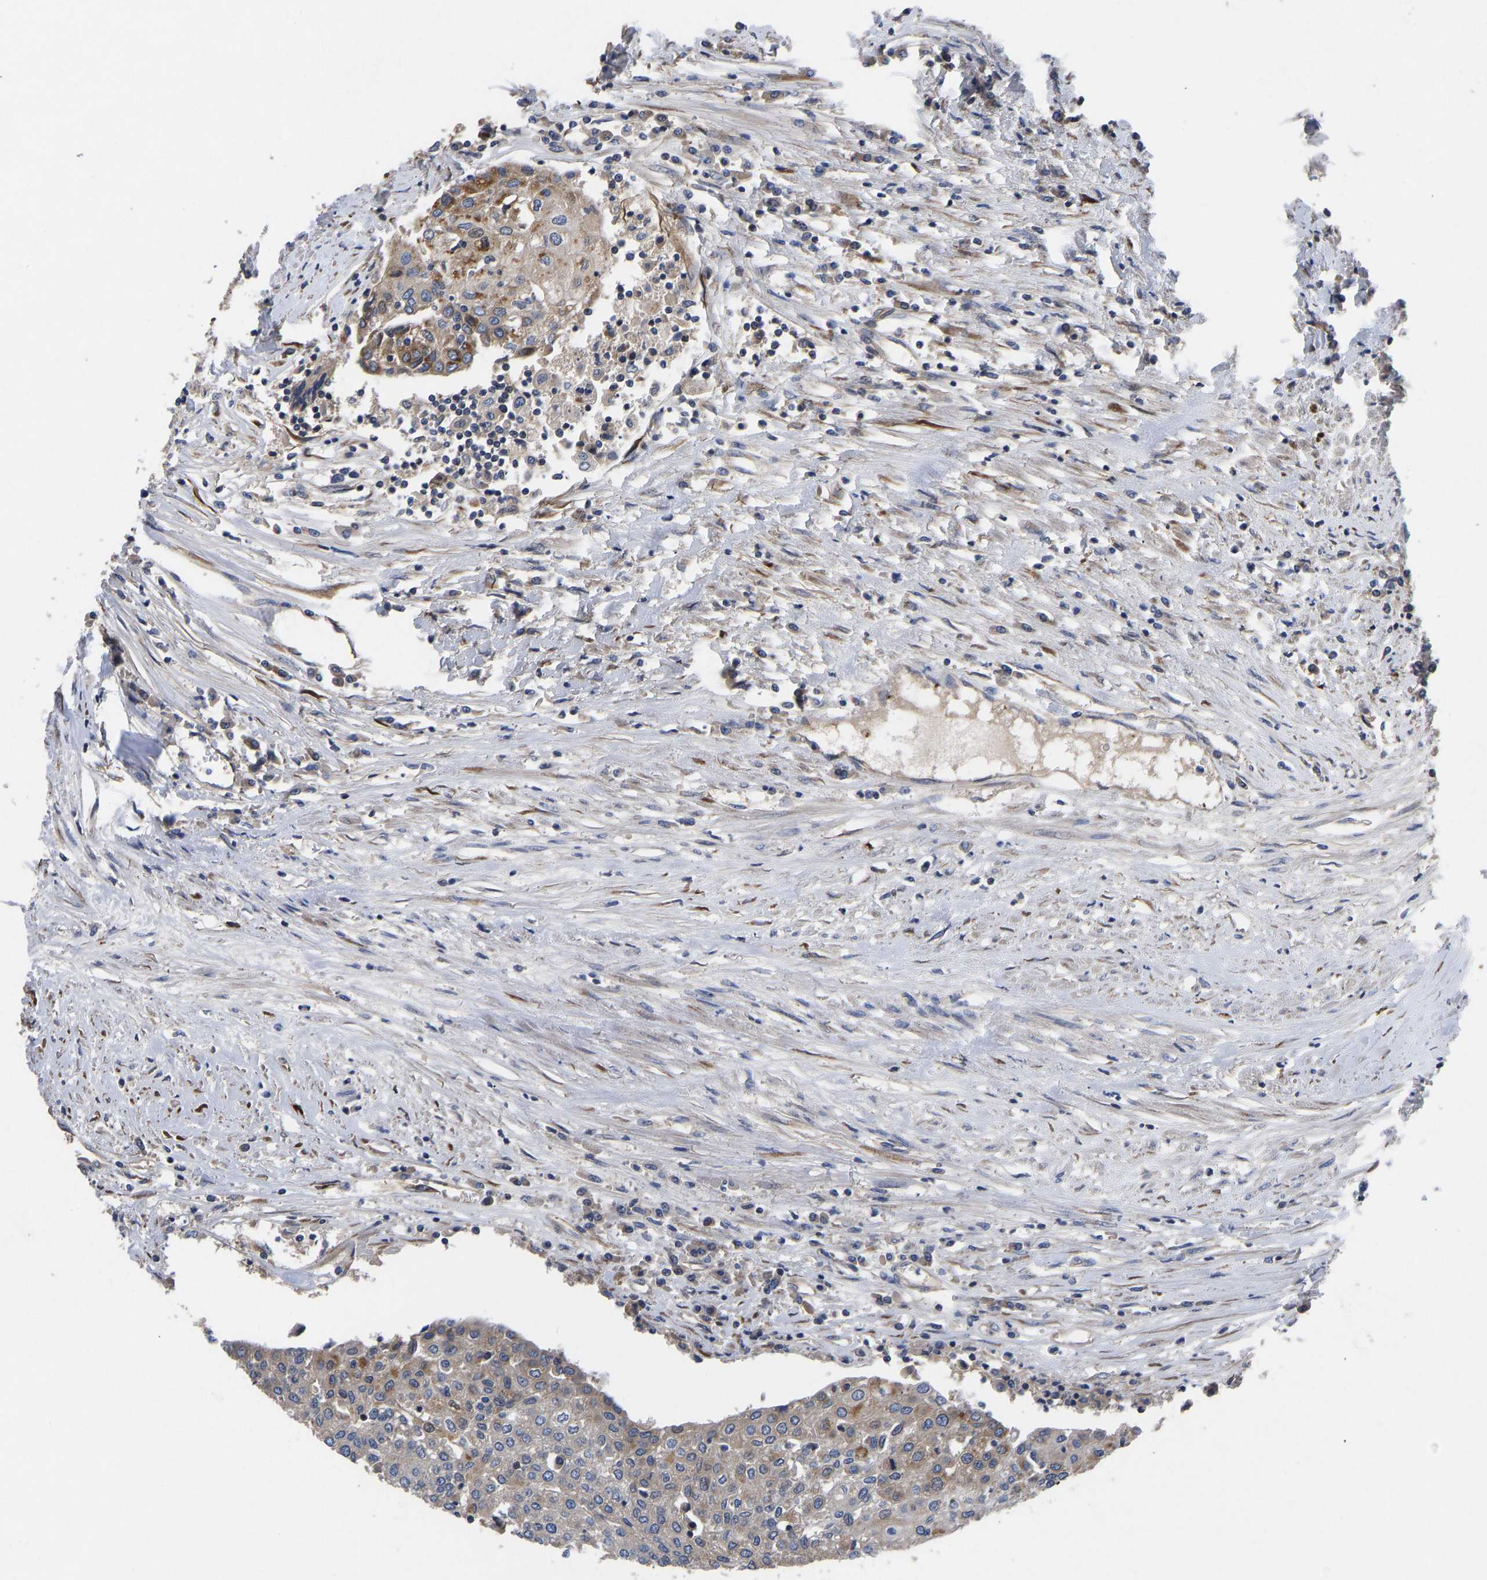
{"staining": {"intensity": "moderate", "quantity": "<25%", "location": "cytoplasmic/membranous"}, "tissue": "urothelial cancer", "cell_type": "Tumor cells", "image_type": "cancer", "snomed": [{"axis": "morphology", "description": "Urothelial carcinoma, High grade"}, {"axis": "topography", "description": "Urinary bladder"}], "caption": "Immunohistochemical staining of urothelial cancer reveals low levels of moderate cytoplasmic/membranous protein staining in approximately <25% of tumor cells.", "gene": "FRRS1", "patient": {"sex": "female", "age": 85}}